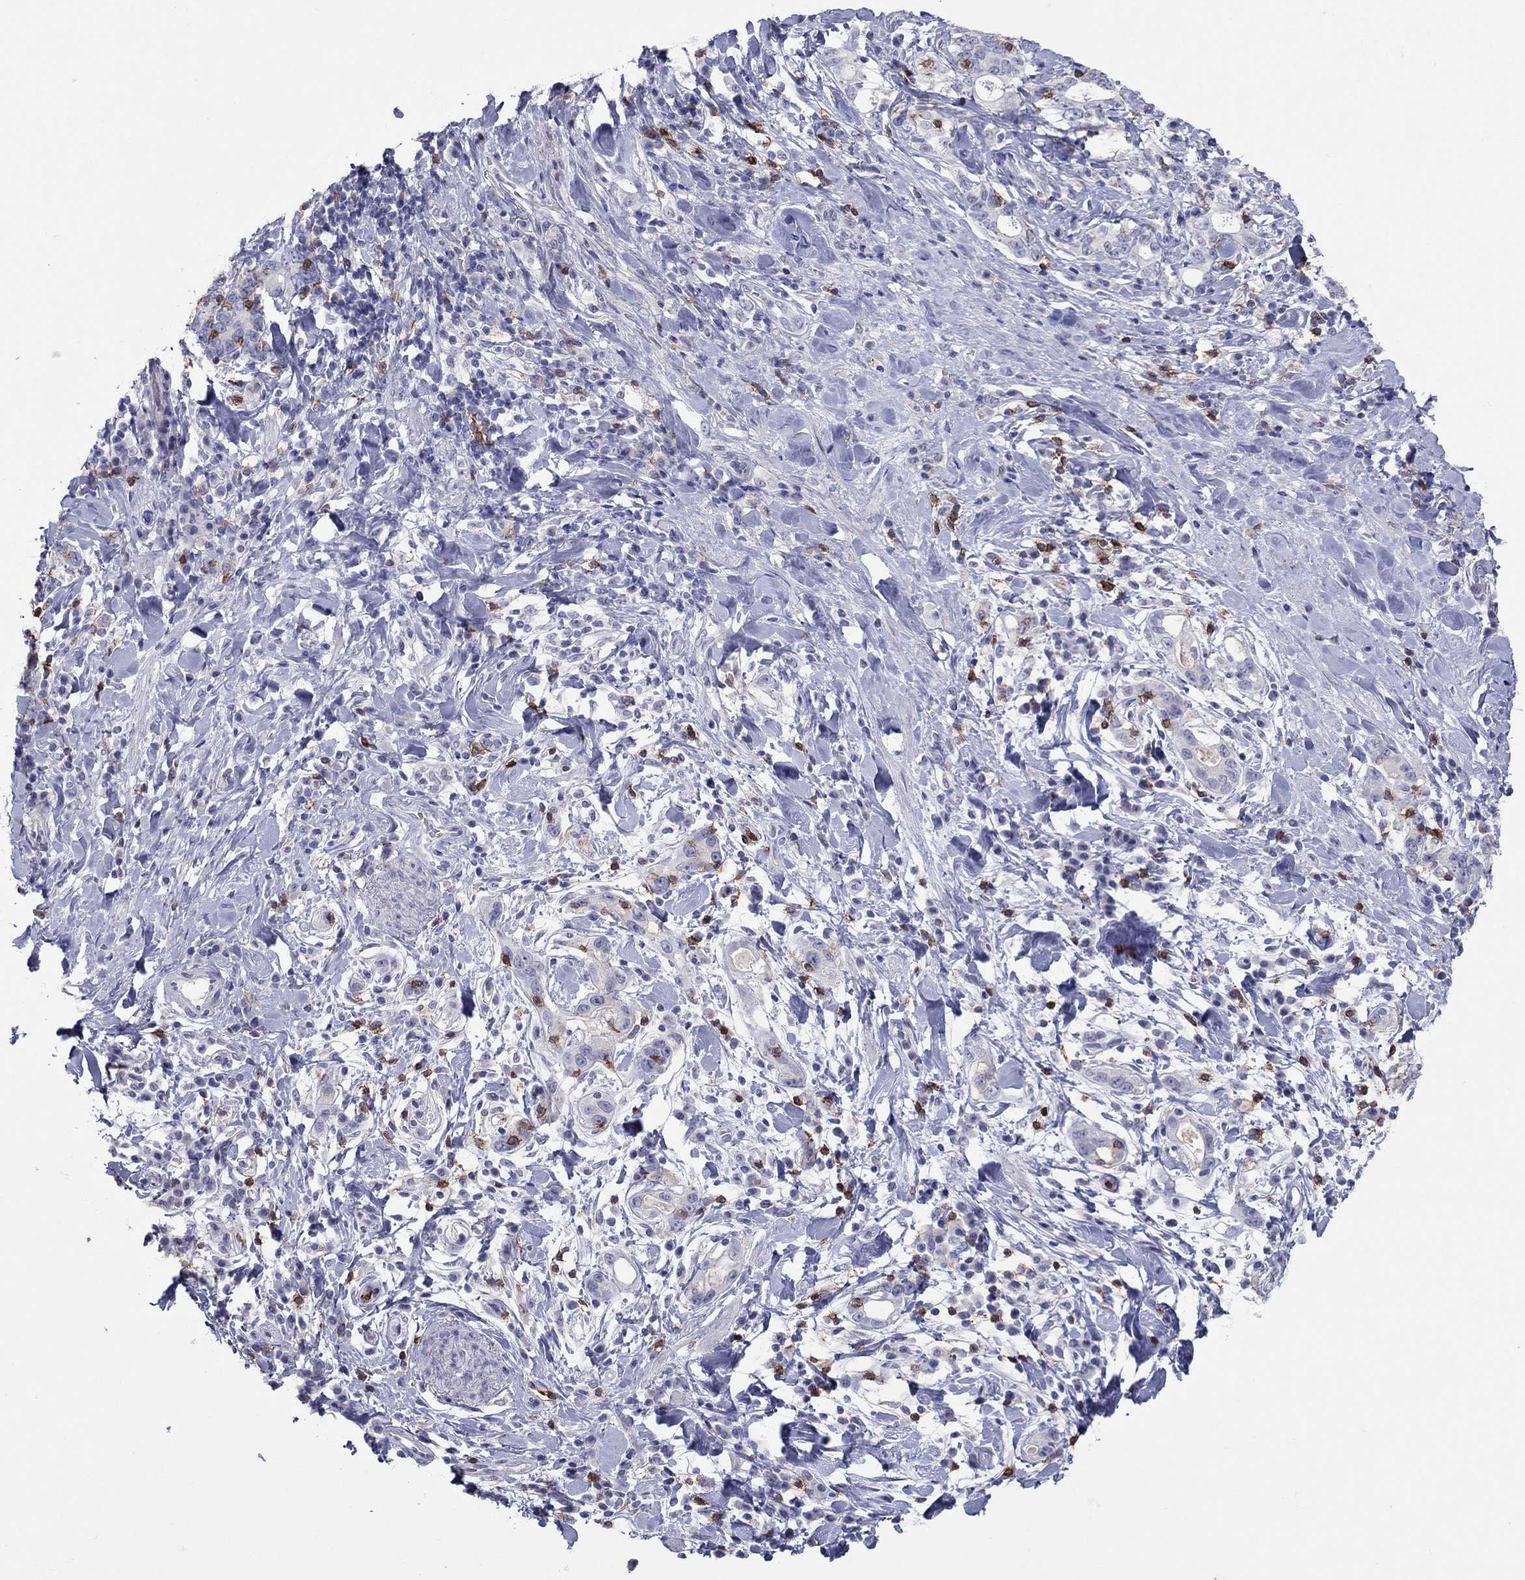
{"staining": {"intensity": "negative", "quantity": "none", "location": "none"}, "tissue": "stomach cancer", "cell_type": "Tumor cells", "image_type": "cancer", "snomed": [{"axis": "morphology", "description": "Adenocarcinoma, NOS"}, {"axis": "topography", "description": "Stomach"}], "caption": "Stomach cancer was stained to show a protein in brown. There is no significant positivity in tumor cells.", "gene": "ITGAE", "patient": {"sex": "male", "age": 79}}